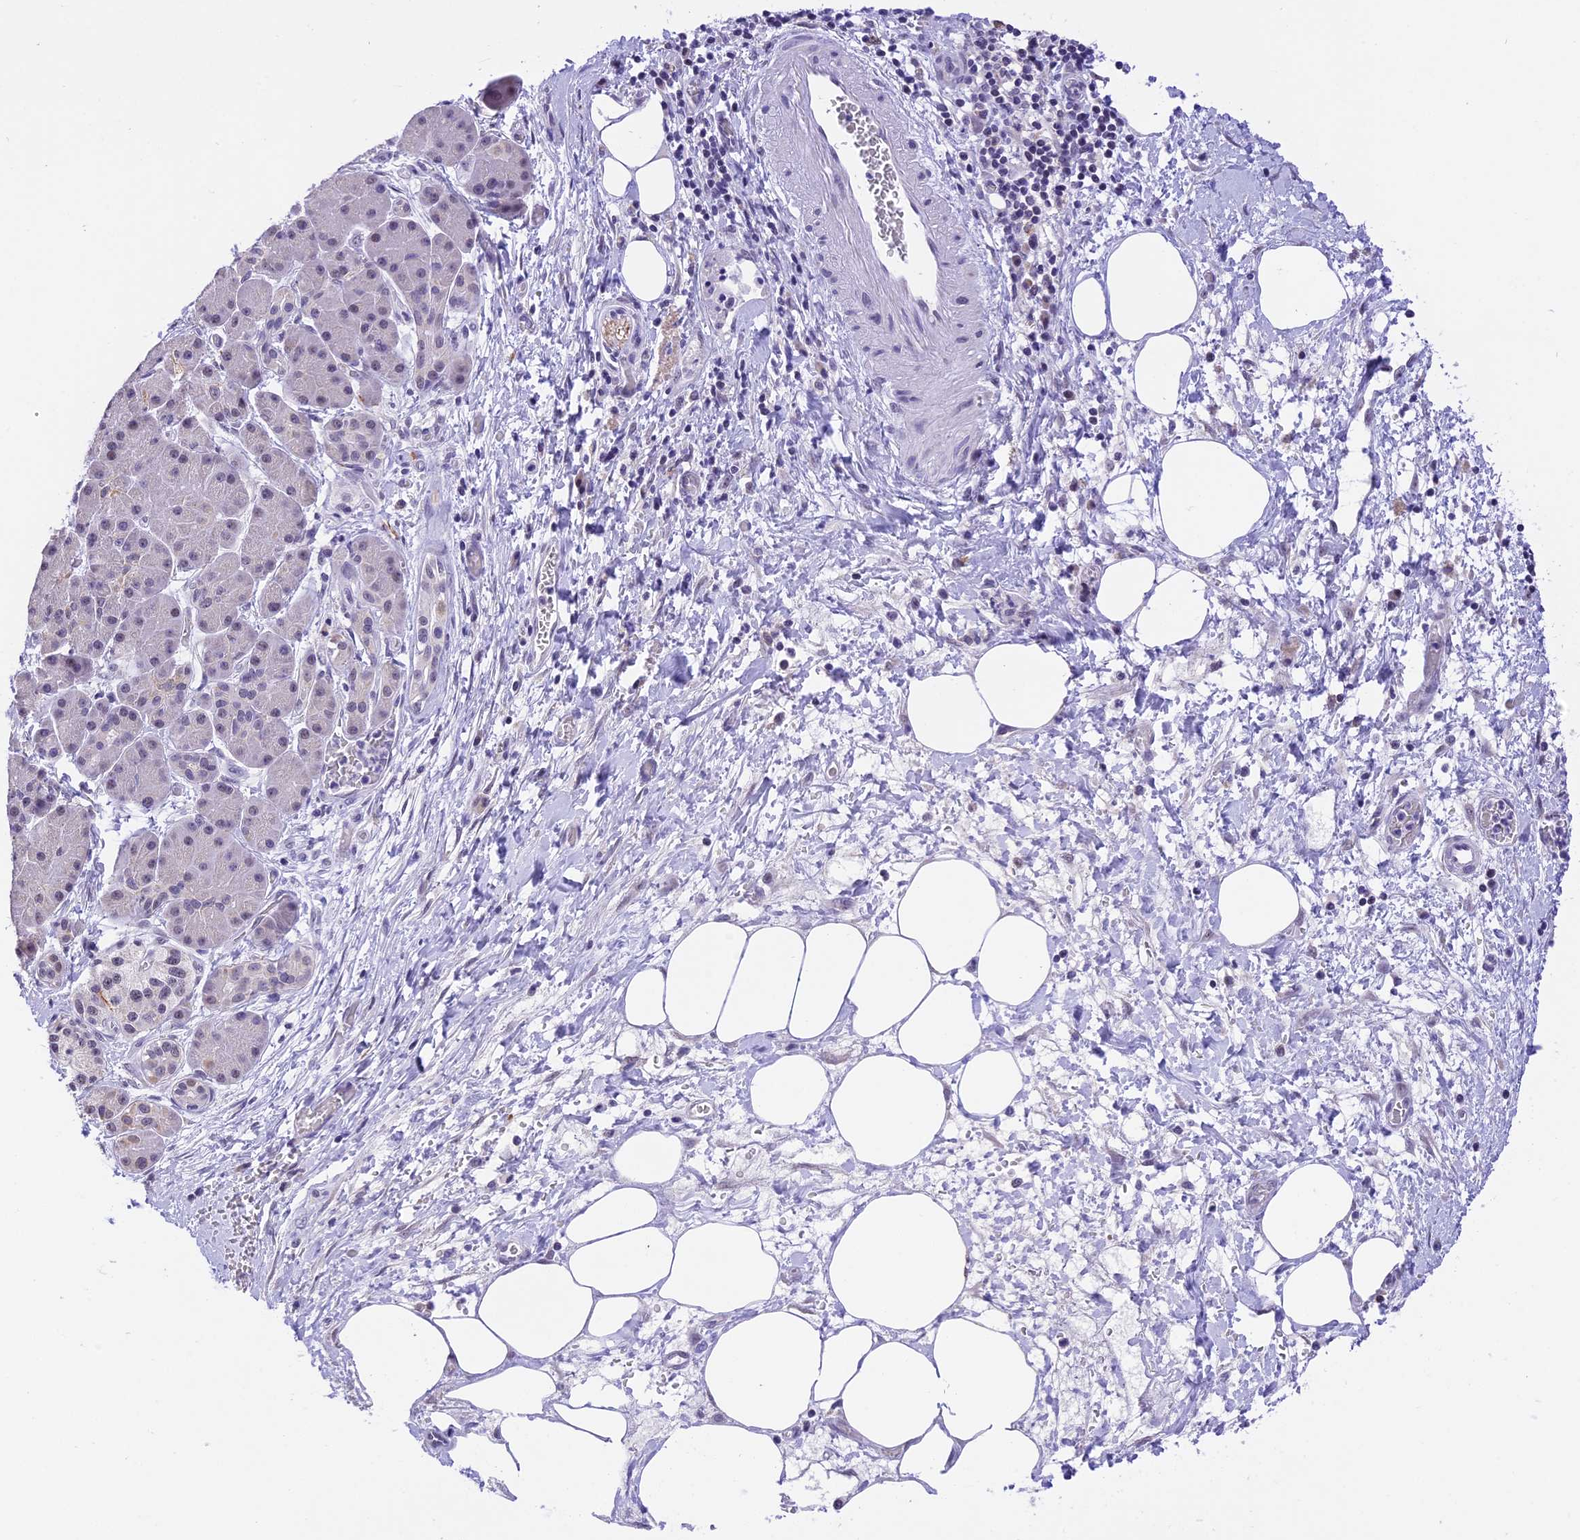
{"staining": {"intensity": "negative", "quantity": "none", "location": "none"}, "tissue": "pancreatic cancer", "cell_type": "Tumor cells", "image_type": "cancer", "snomed": [{"axis": "morphology", "description": "Adenocarcinoma, NOS"}, {"axis": "topography", "description": "Pancreas"}], "caption": "Protein analysis of pancreatic cancer (adenocarcinoma) shows no significant expression in tumor cells.", "gene": "AHSP", "patient": {"sex": "male", "age": 73}}